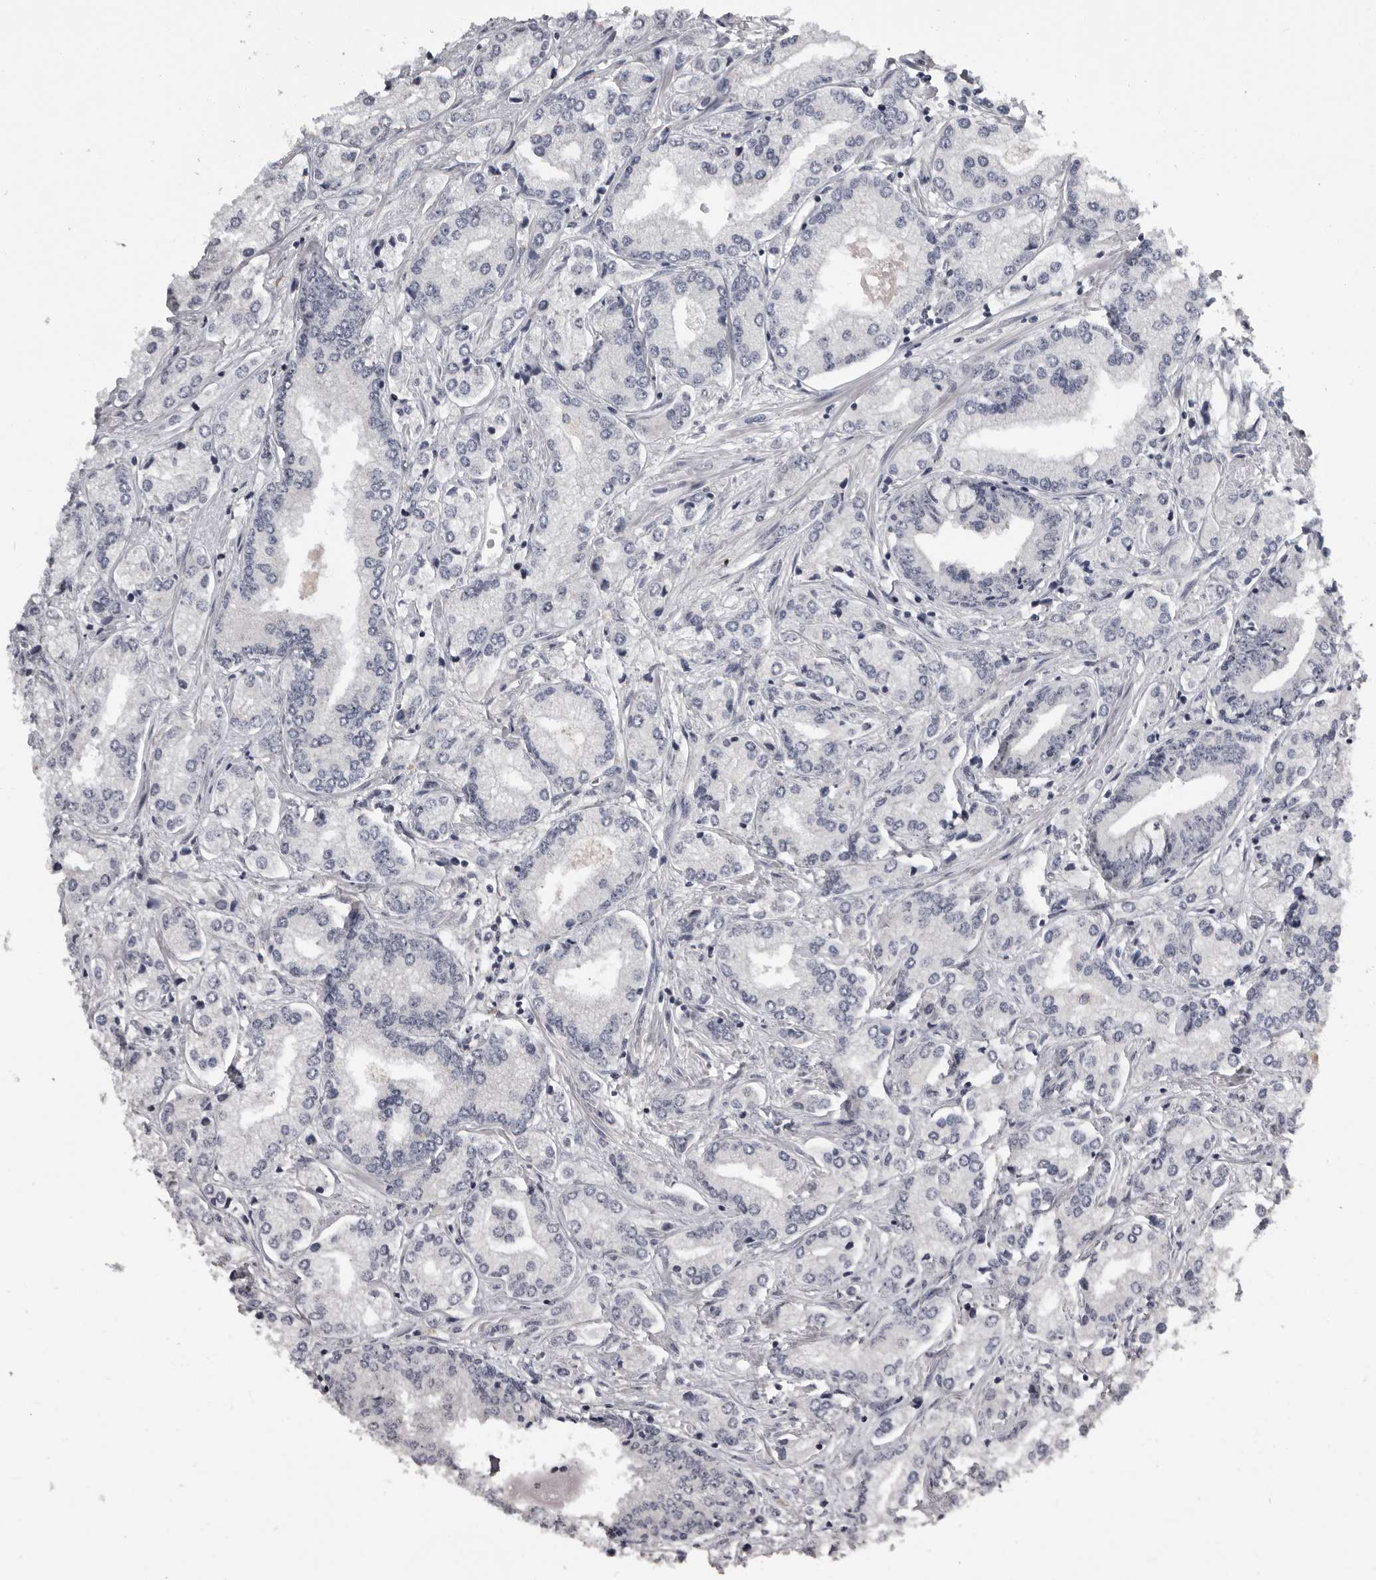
{"staining": {"intensity": "negative", "quantity": "none", "location": "none"}, "tissue": "prostate cancer", "cell_type": "Tumor cells", "image_type": "cancer", "snomed": [{"axis": "morphology", "description": "Adenocarcinoma, High grade"}, {"axis": "topography", "description": "Prostate"}], "caption": "There is no significant expression in tumor cells of prostate cancer.", "gene": "MRTO4", "patient": {"sex": "male", "age": 66}}